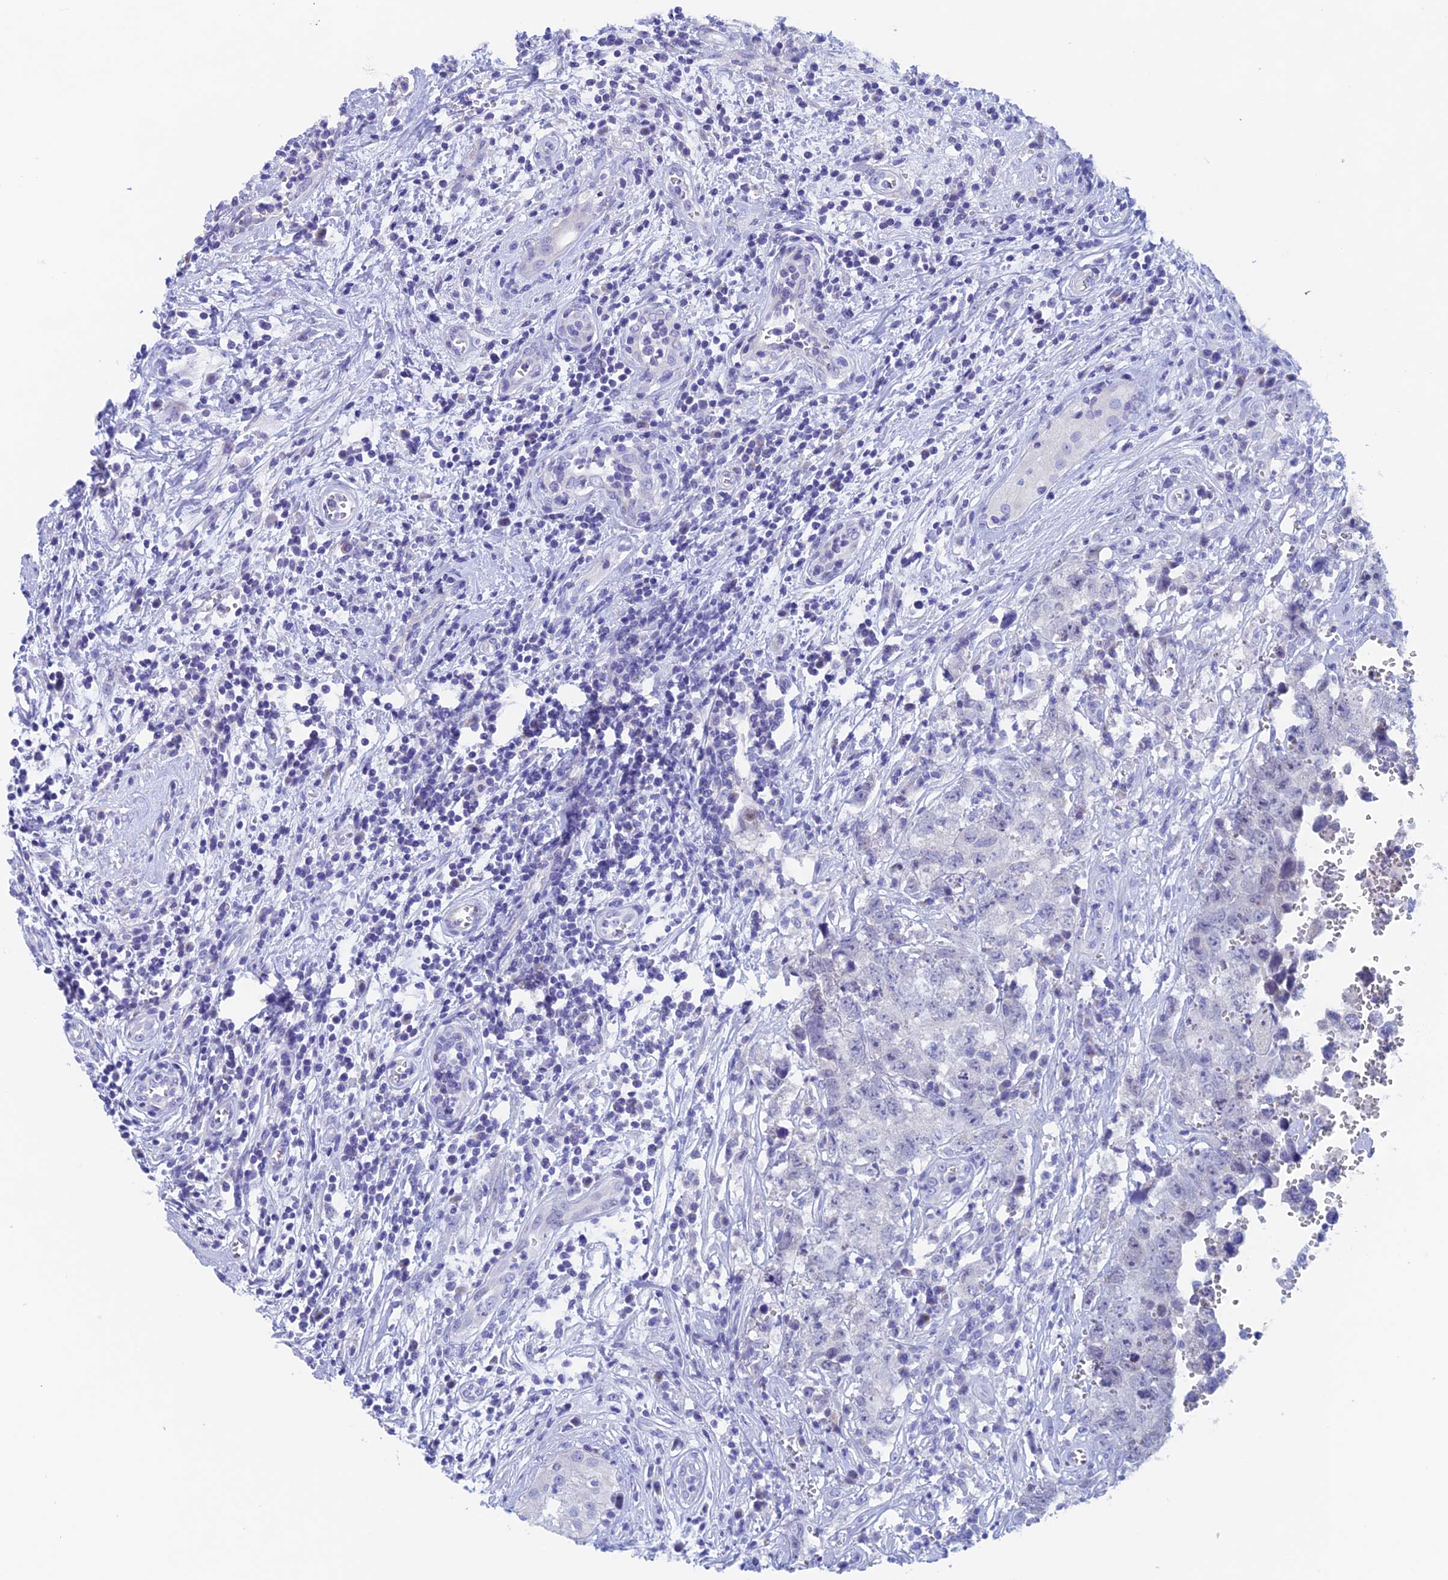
{"staining": {"intensity": "negative", "quantity": "none", "location": "none"}, "tissue": "testis cancer", "cell_type": "Tumor cells", "image_type": "cancer", "snomed": [{"axis": "morphology", "description": "Seminoma, NOS"}, {"axis": "morphology", "description": "Carcinoma, Embryonal, NOS"}, {"axis": "topography", "description": "Testis"}], "caption": "Immunohistochemical staining of human testis embryonal carcinoma shows no significant expression in tumor cells. (DAB immunohistochemistry (IHC) with hematoxylin counter stain).", "gene": "PSMC3IP", "patient": {"sex": "male", "age": 29}}